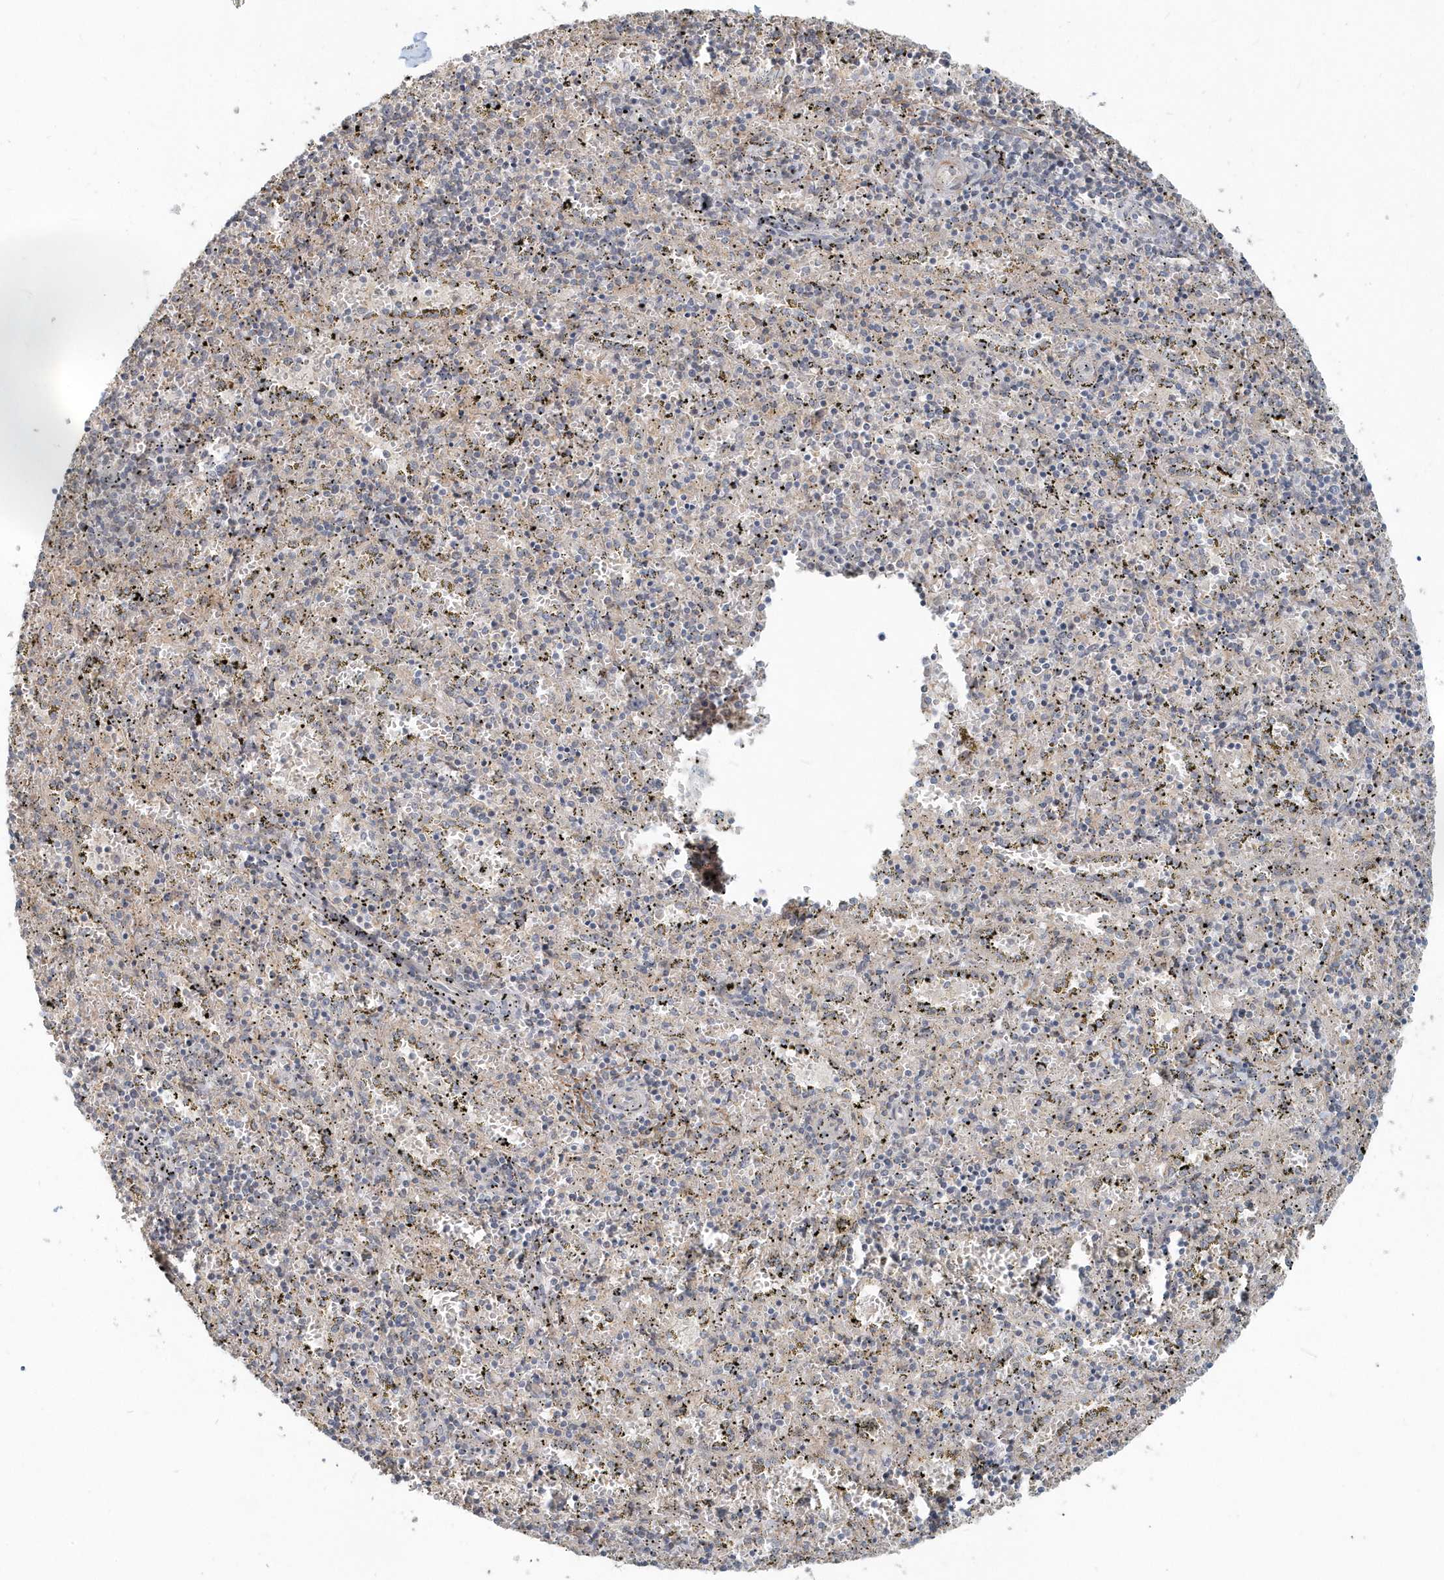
{"staining": {"intensity": "negative", "quantity": "none", "location": "none"}, "tissue": "spleen", "cell_type": "Cells in red pulp", "image_type": "normal", "snomed": [{"axis": "morphology", "description": "Normal tissue, NOS"}, {"axis": "topography", "description": "Spleen"}], "caption": "IHC image of benign spleen: spleen stained with DAB (3,3'-diaminobenzidine) exhibits no significant protein staining in cells in red pulp. The staining was performed using DAB to visualize the protein expression in brown, while the nuclei were stained in blue with hematoxylin (Magnification: 20x).", "gene": "NAPB", "patient": {"sex": "male", "age": 11}}